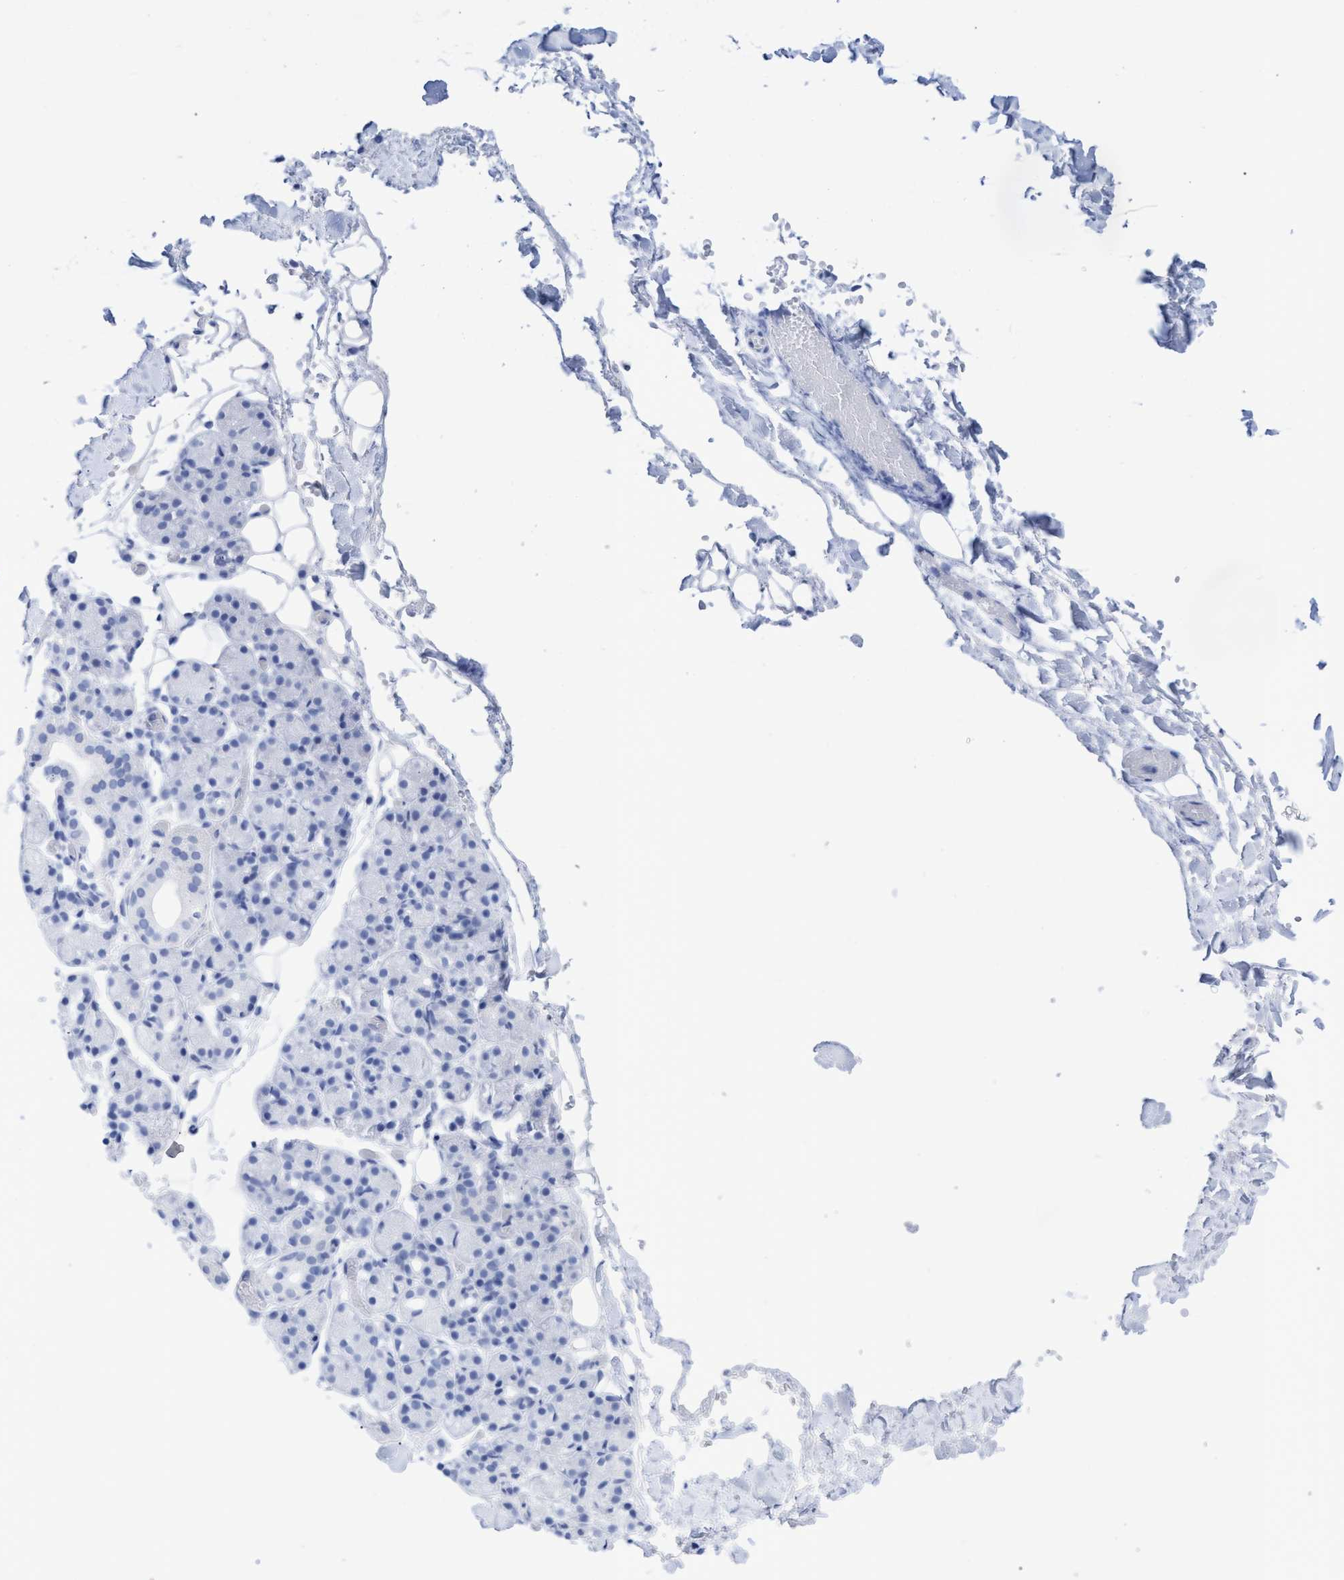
{"staining": {"intensity": "negative", "quantity": "none", "location": "none"}, "tissue": "salivary gland", "cell_type": "Glandular cells", "image_type": "normal", "snomed": [{"axis": "morphology", "description": "Normal tissue, NOS"}, {"axis": "topography", "description": "Salivary gland"}], "caption": "A photomicrograph of salivary gland stained for a protein demonstrates no brown staining in glandular cells. The staining is performed using DAB (3,3'-diaminobenzidine) brown chromogen with nuclei counter-stained in using hematoxylin.", "gene": "INSL6", "patient": {"sex": "male", "age": 63}}